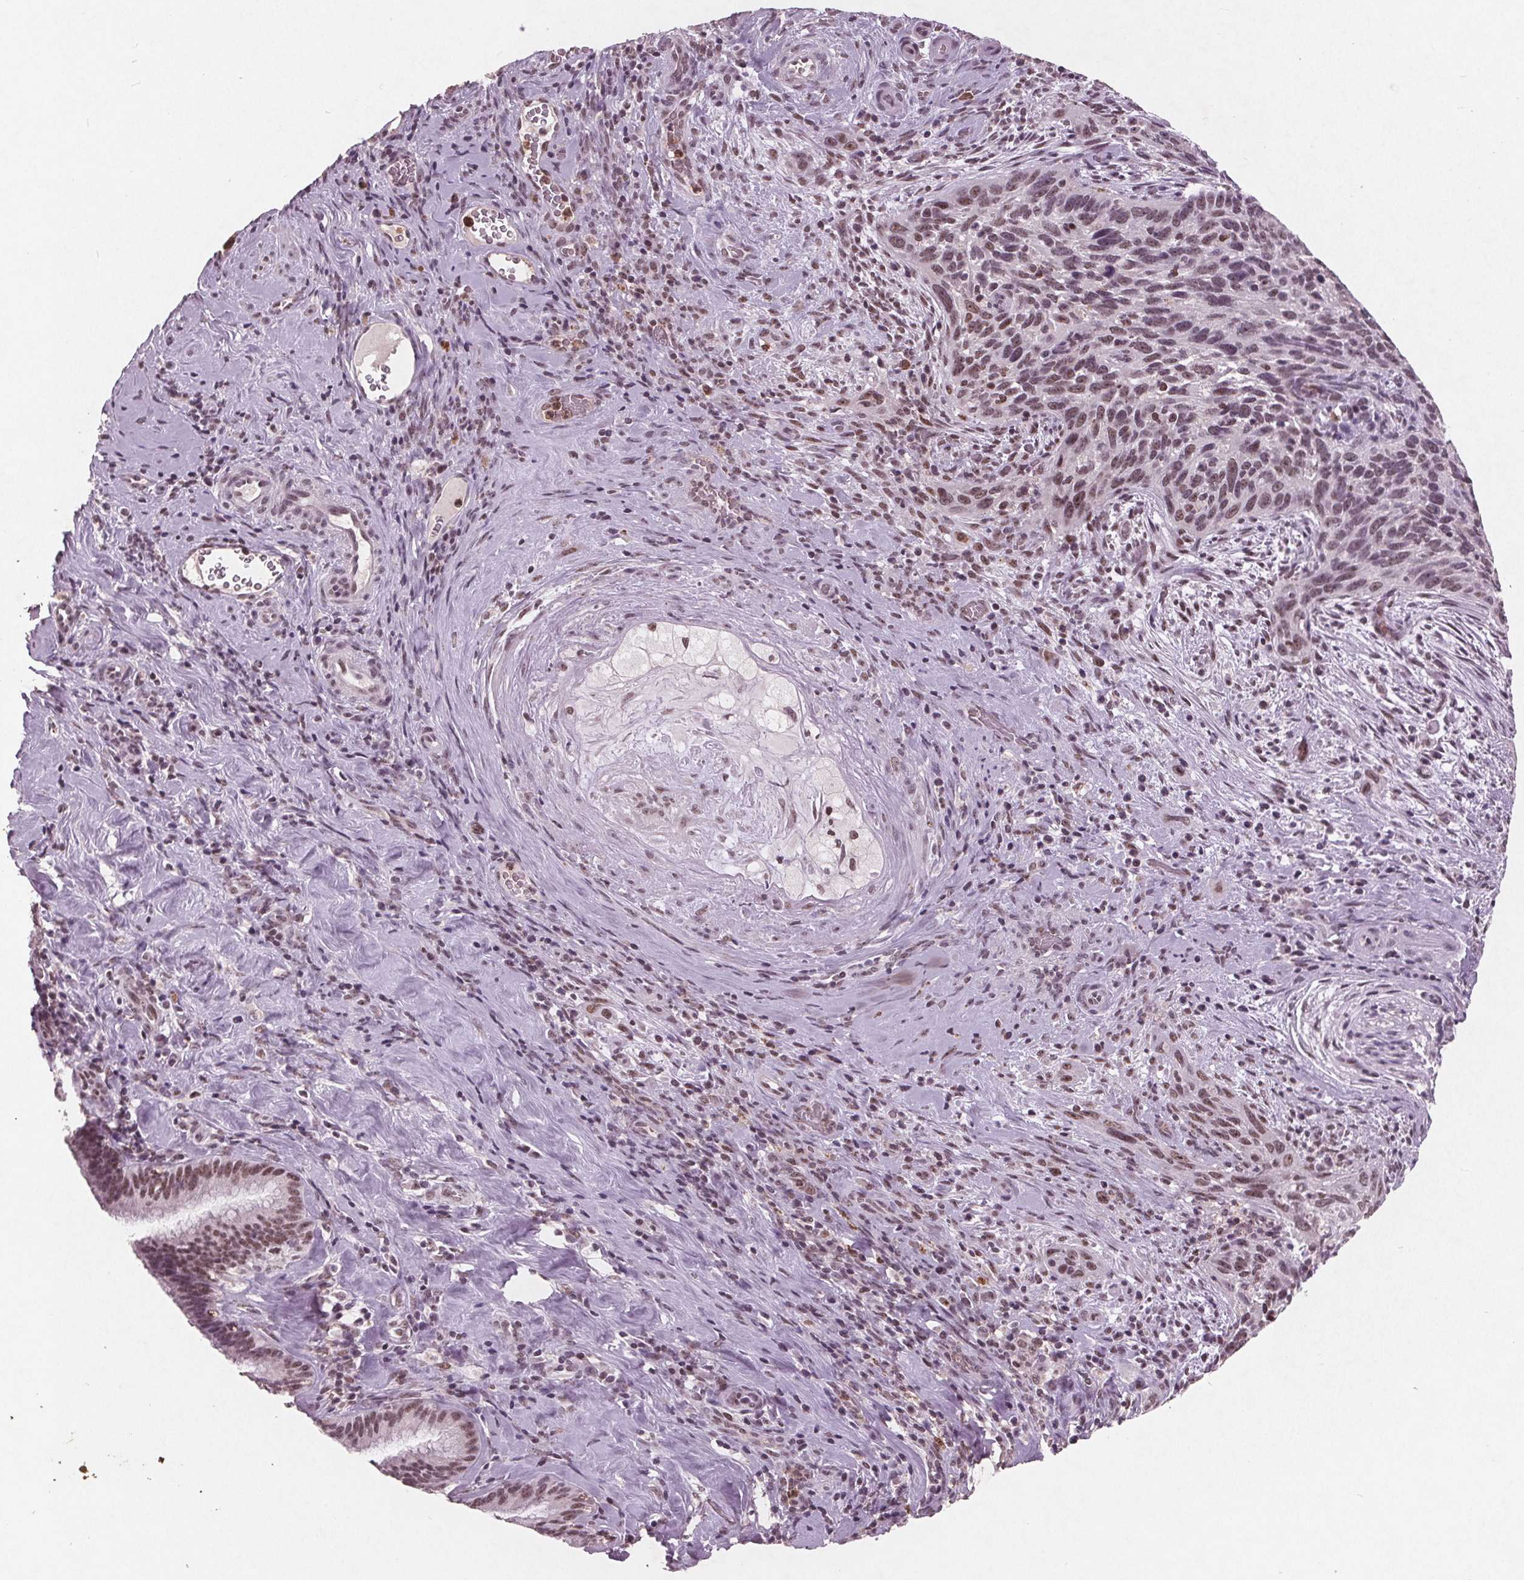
{"staining": {"intensity": "weak", "quantity": ">75%", "location": "nuclear"}, "tissue": "cervical cancer", "cell_type": "Tumor cells", "image_type": "cancer", "snomed": [{"axis": "morphology", "description": "Squamous cell carcinoma, NOS"}, {"axis": "topography", "description": "Cervix"}], "caption": "Weak nuclear positivity is seen in about >75% of tumor cells in cervical squamous cell carcinoma. (brown staining indicates protein expression, while blue staining denotes nuclei).", "gene": "RPS6KA2", "patient": {"sex": "female", "age": 51}}